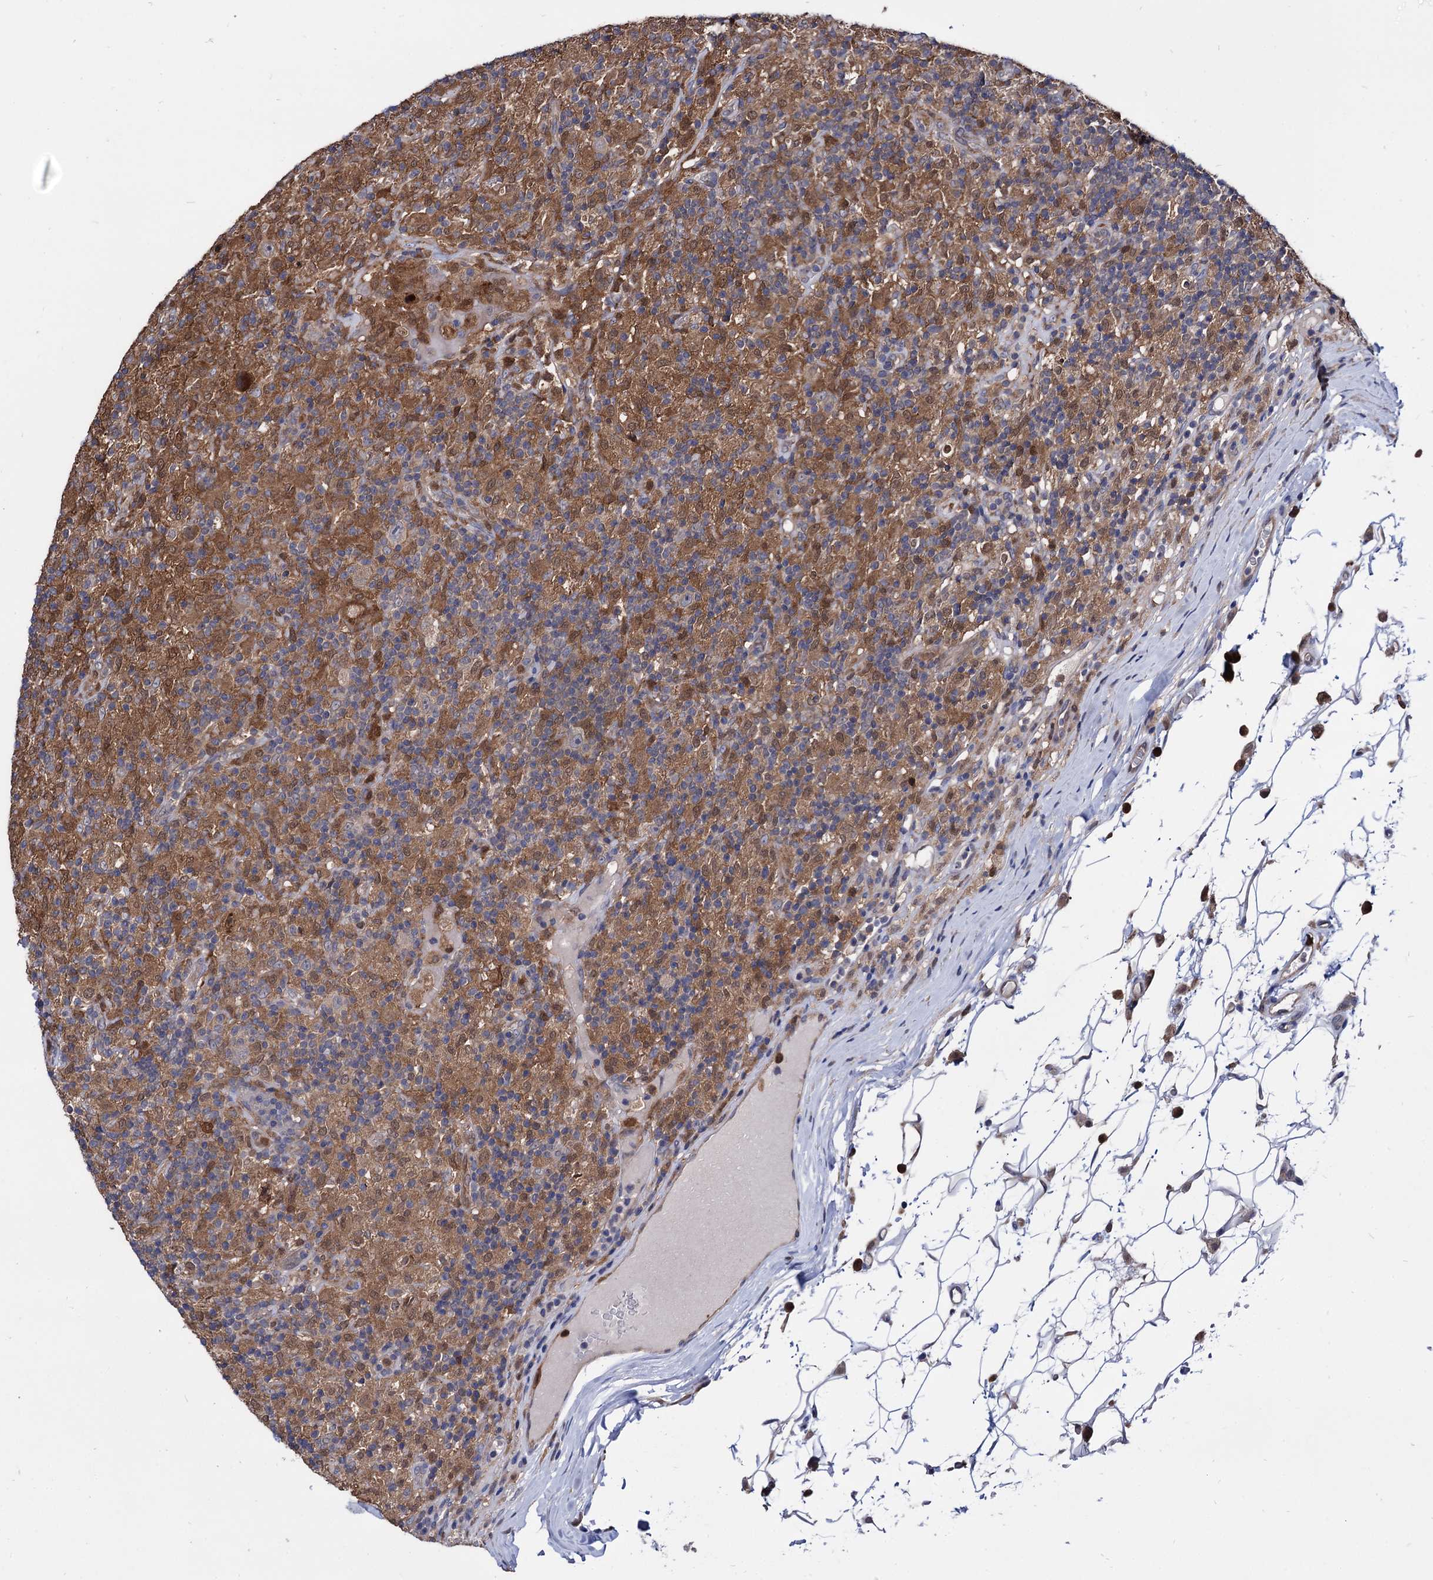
{"staining": {"intensity": "negative", "quantity": "none", "location": "none"}, "tissue": "lymphoma", "cell_type": "Tumor cells", "image_type": "cancer", "snomed": [{"axis": "morphology", "description": "Hodgkin's disease, NOS"}, {"axis": "topography", "description": "Lymph node"}], "caption": "DAB immunohistochemical staining of Hodgkin's disease demonstrates no significant staining in tumor cells.", "gene": "CPPED1", "patient": {"sex": "male", "age": 70}}